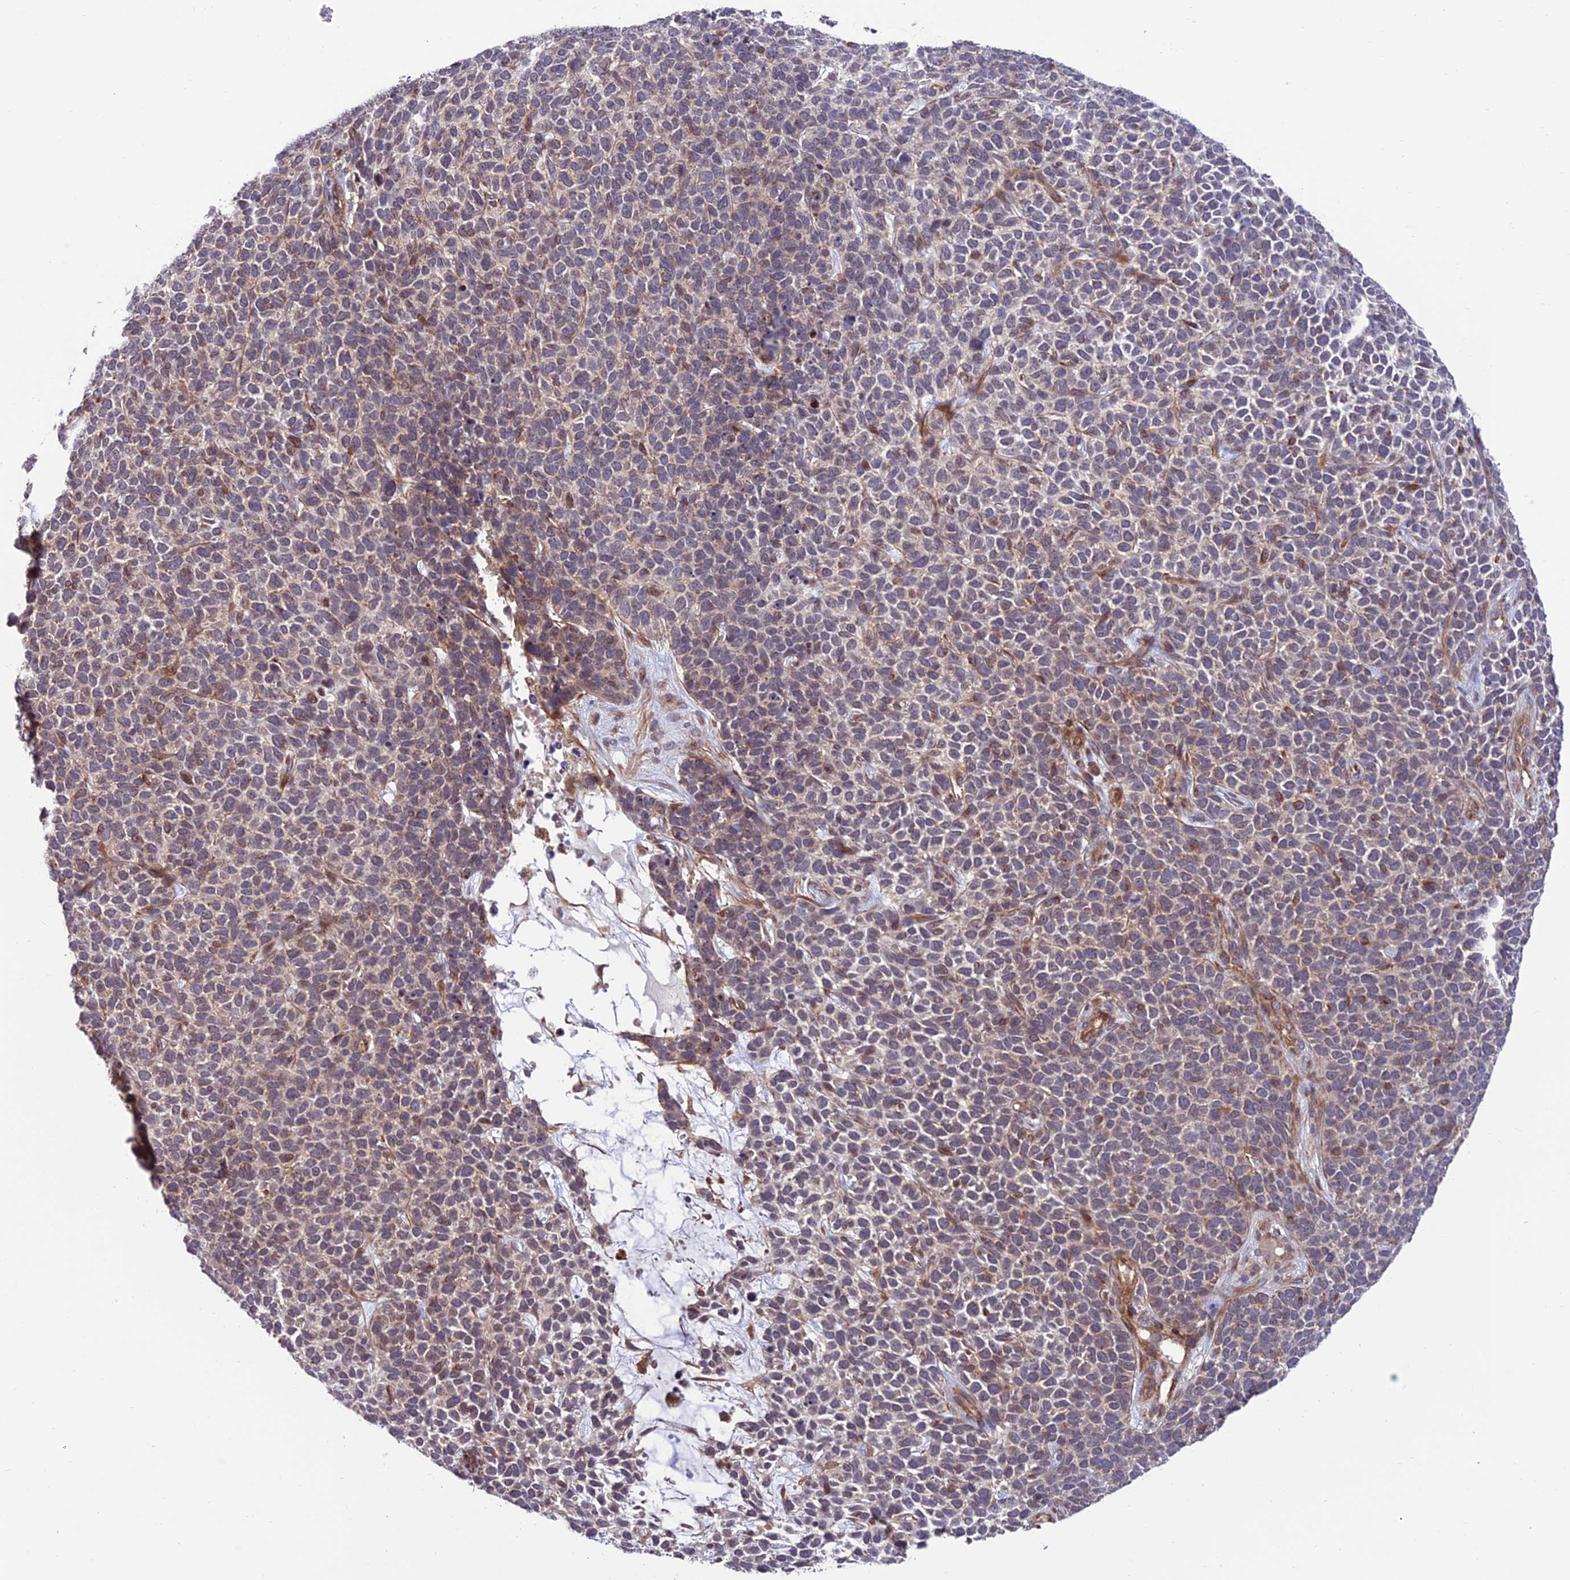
{"staining": {"intensity": "negative", "quantity": "none", "location": "none"}, "tissue": "skin cancer", "cell_type": "Tumor cells", "image_type": "cancer", "snomed": [{"axis": "morphology", "description": "Basal cell carcinoma"}, {"axis": "topography", "description": "Skin"}], "caption": "Tumor cells are negative for protein expression in human basal cell carcinoma (skin). (DAB immunohistochemistry (IHC) visualized using brightfield microscopy, high magnification).", "gene": "TNIP3", "patient": {"sex": "female", "age": 84}}